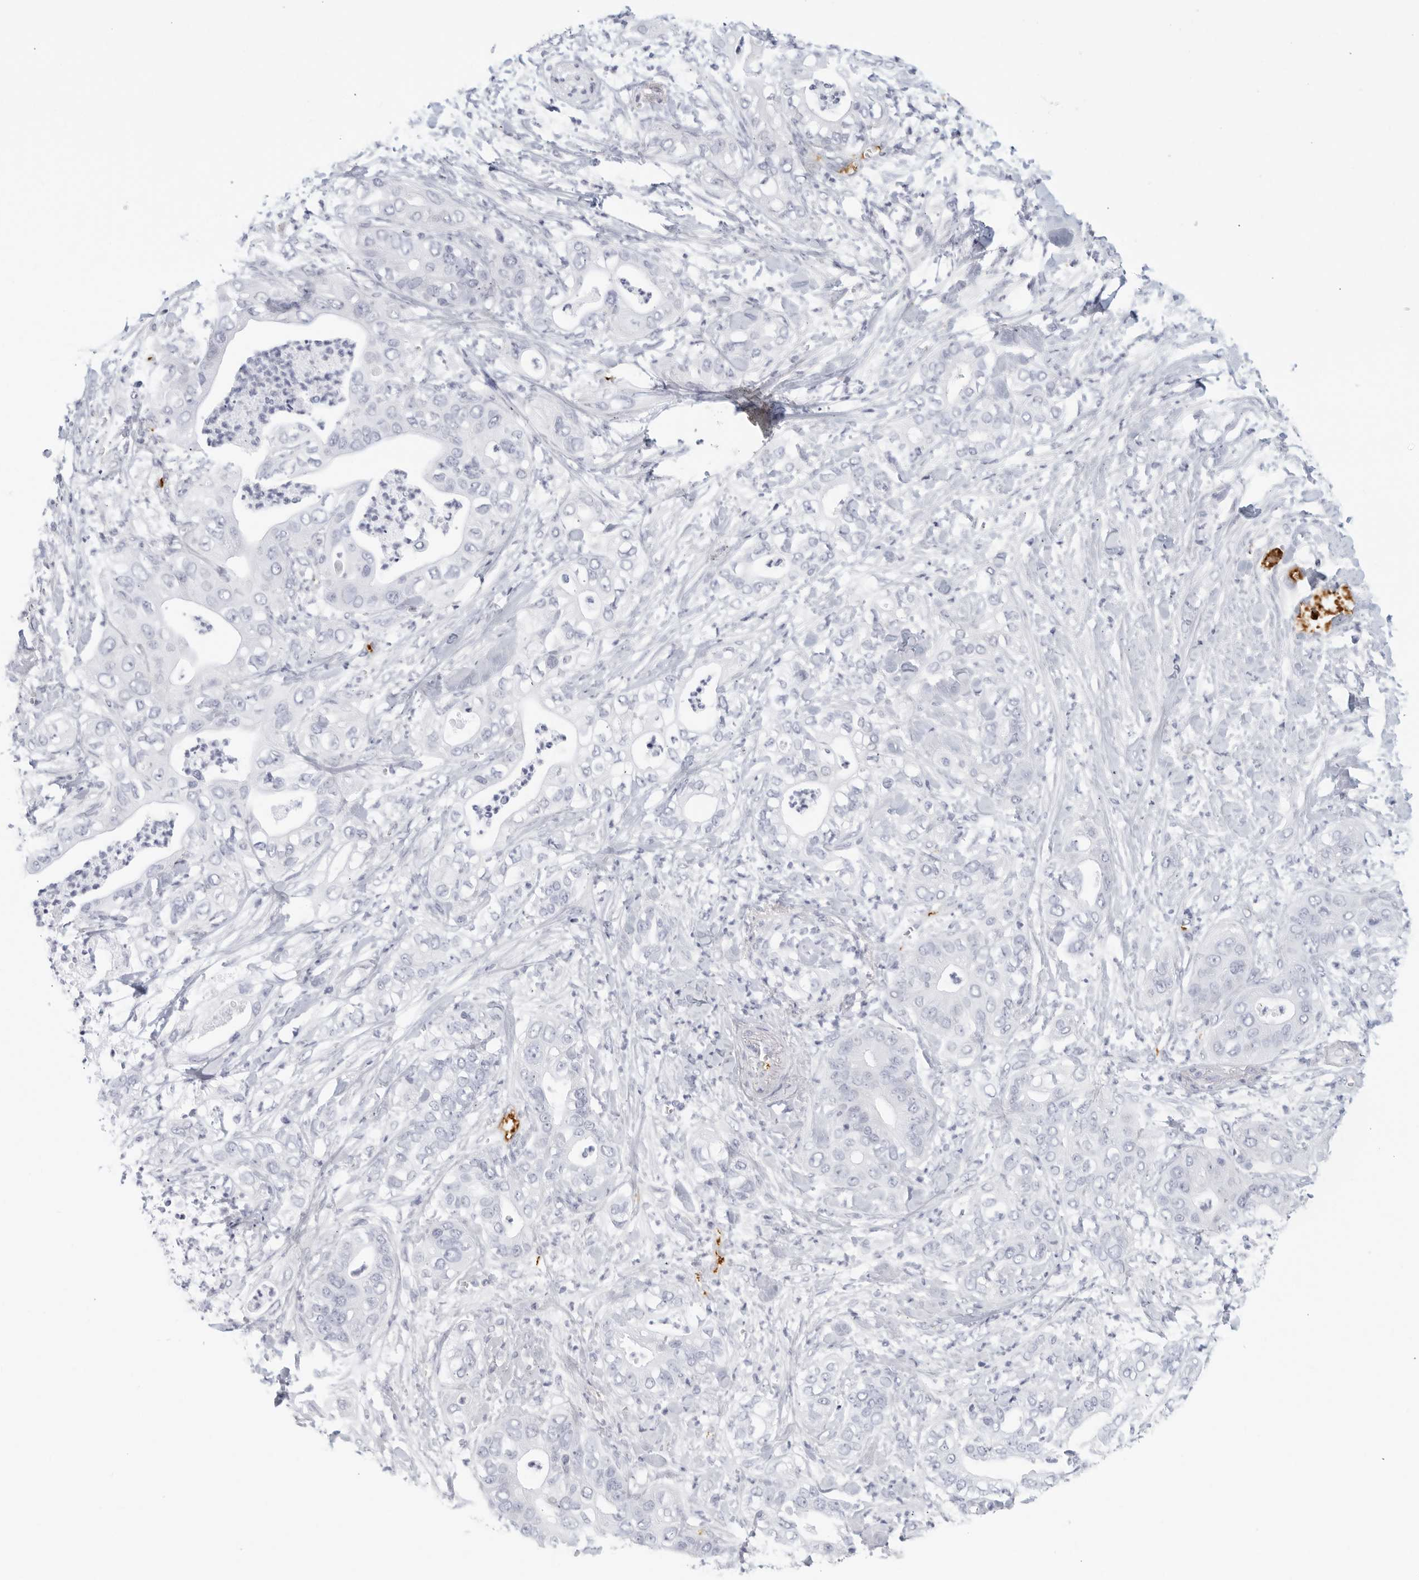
{"staining": {"intensity": "negative", "quantity": "none", "location": "none"}, "tissue": "pancreatic cancer", "cell_type": "Tumor cells", "image_type": "cancer", "snomed": [{"axis": "morphology", "description": "Adenocarcinoma, NOS"}, {"axis": "topography", "description": "Pancreas"}], "caption": "Histopathology image shows no significant protein positivity in tumor cells of pancreatic adenocarcinoma. (DAB immunohistochemistry (IHC), high magnification).", "gene": "FGG", "patient": {"sex": "female", "age": 78}}